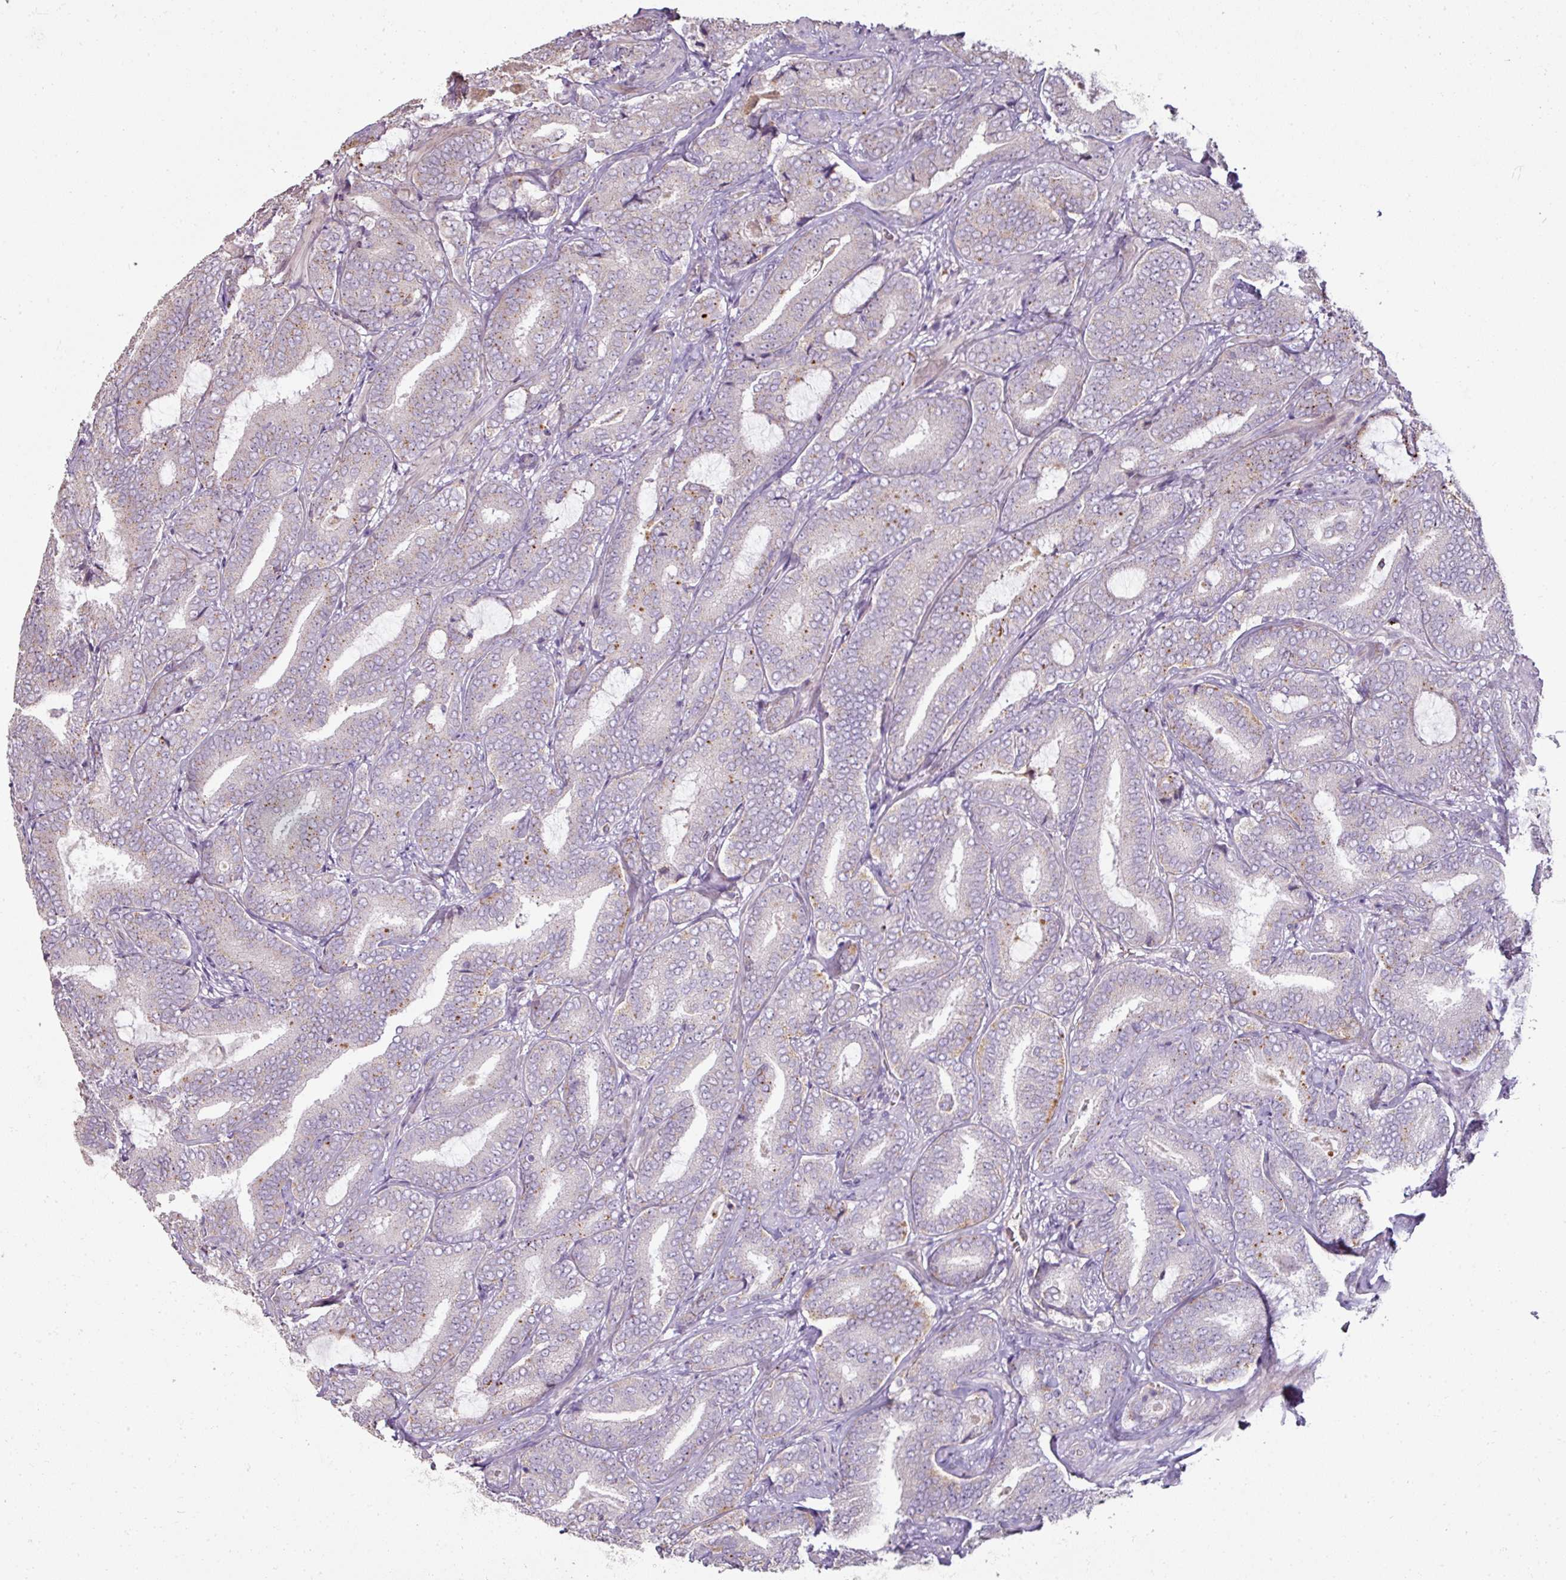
{"staining": {"intensity": "weak", "quantity": "<25%", "location": "cytoplasmic/membranous"}, "tissue": "prostate cancer", "cell_type": "Tumor cells", "image_type": "cancer", "snomed": [{"axis": "morphology", "description": "Adenocarcinoma, Low grade"}, {"axis": "topography", "description": "Prostate and seminal vesicle, NOS"}], "caption": "This is an immunohistochemistry micrograph of human prostate low-grade adenocarcinoma. There is no positivity in tumor cells.", "gene": "CXCR5", "patient": {"sex": "male", "age": 61}}